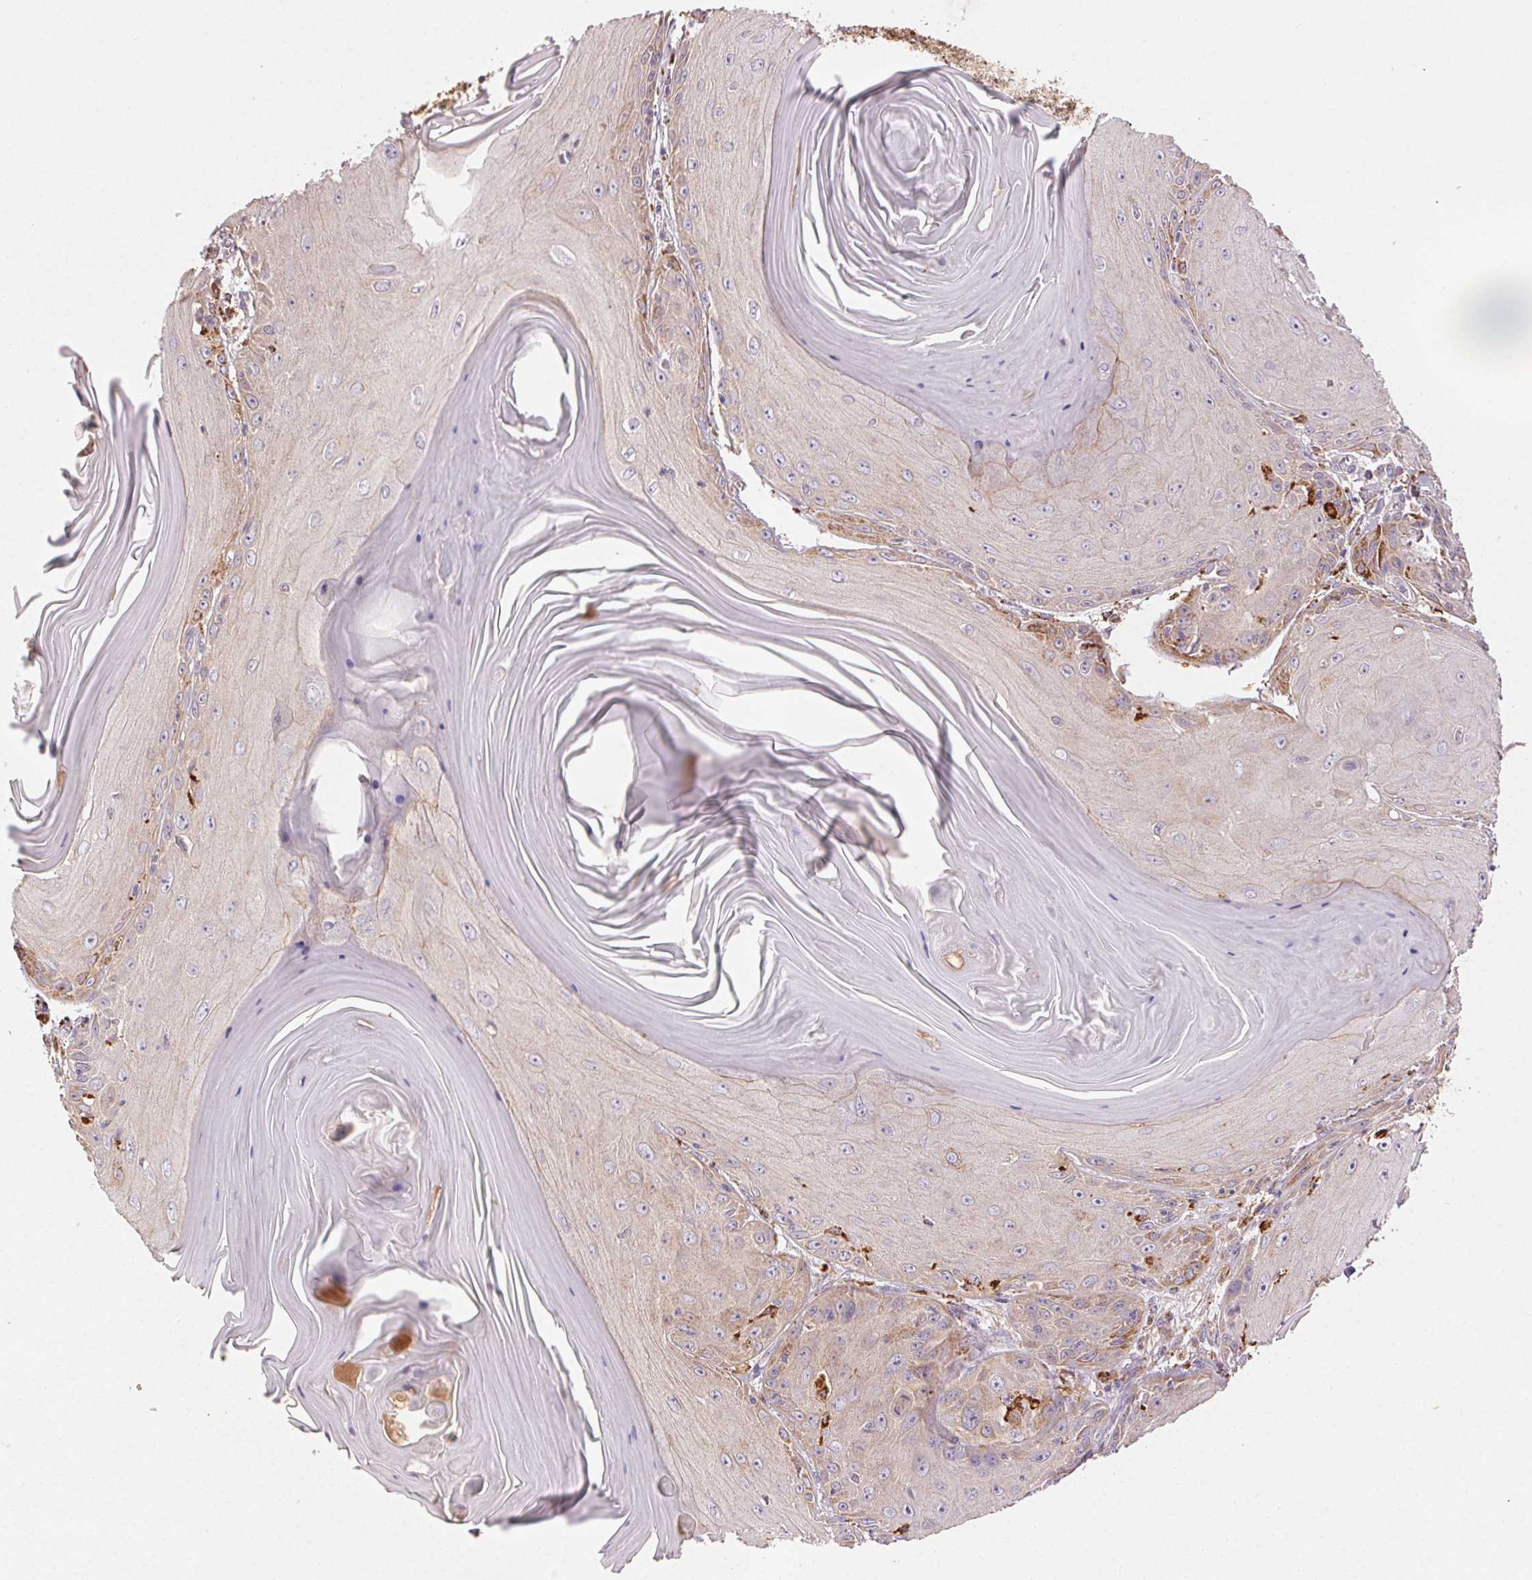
{"staining": {"intensity": "moderate", "quantity": "<25%", "location": "cytoplasmic/membranous"}, "tissue": "skin cancer", "cell_type": "Tumor cells", "image_type": "cancer", "snomed": [{"axis": "morphology", "description": "Squamous cell carcinoma, NOS"}, {"axis": "topography", "description": "Skin"}, {"axis": "topography", "description": "Vulva"}], "caption": "Squamous cell carcinoma (skin) stained for a protein (brown) exhibits moderate cytoplasmic/membranous positive positivity in about <25% of tumor cells.", "gene": "FNBP1L", "patient": {"sex": "female", "age": 85}}